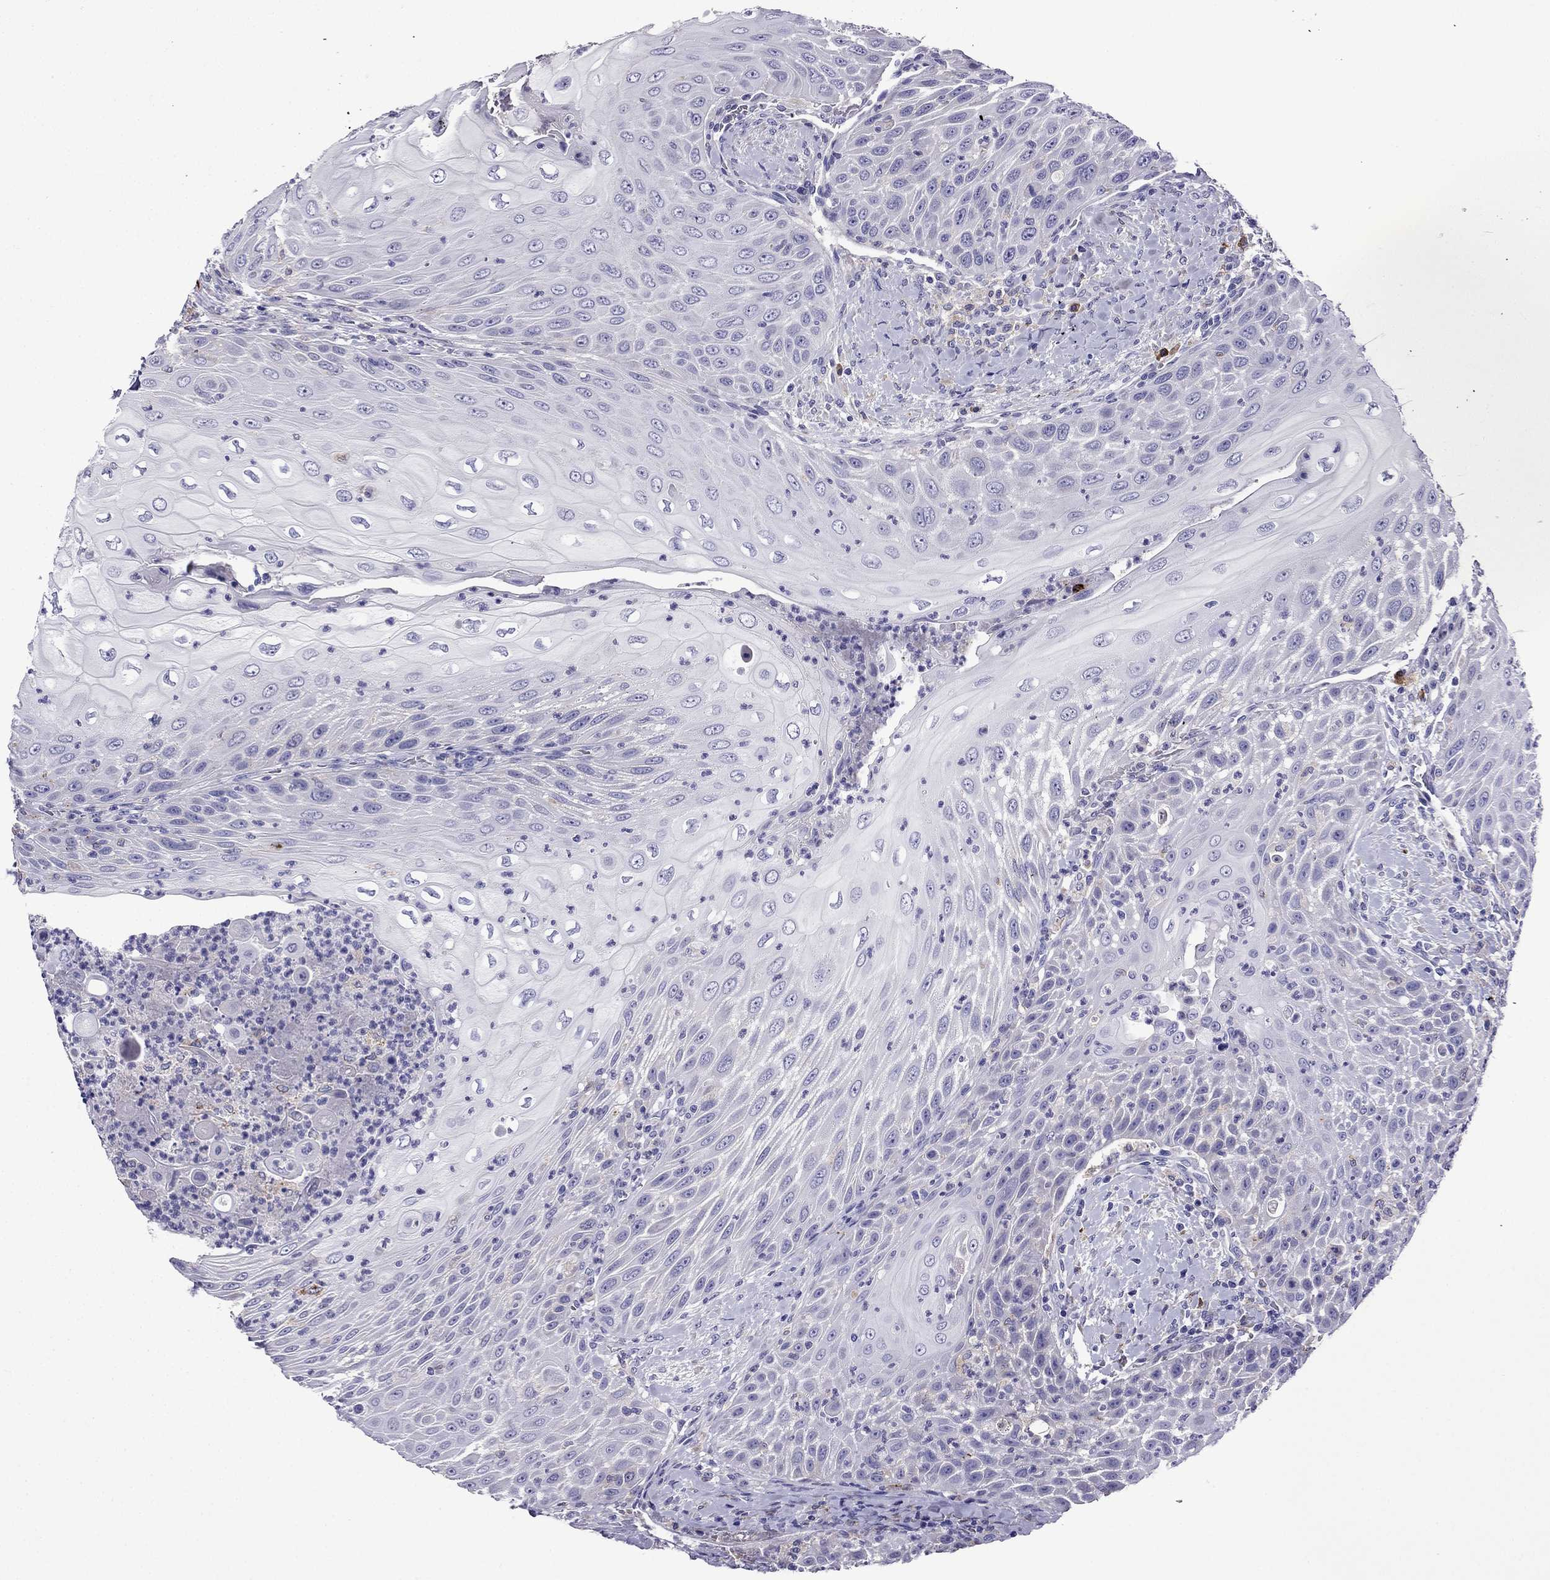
{"staining": {"intensity": "negative", "quantity": "none", "location": "none"}, "tissue": "head and neck cancer", "cell_type": "Tumor cells", "image_type": "cancer", "snomed": [{"axis": "morphology", "description": "Squamous cell carcinoma, NOS"}, {"axis": "topography", "description": "Head-Neck"}], "caption": "An IHC image of head and neck squamous cell carcinoma is shown. There is no staining in tumor cells of head and neck squamous cell carcinoma.", "gene": "TSSK4", "patient": {"sex": "male", "age": 69}}